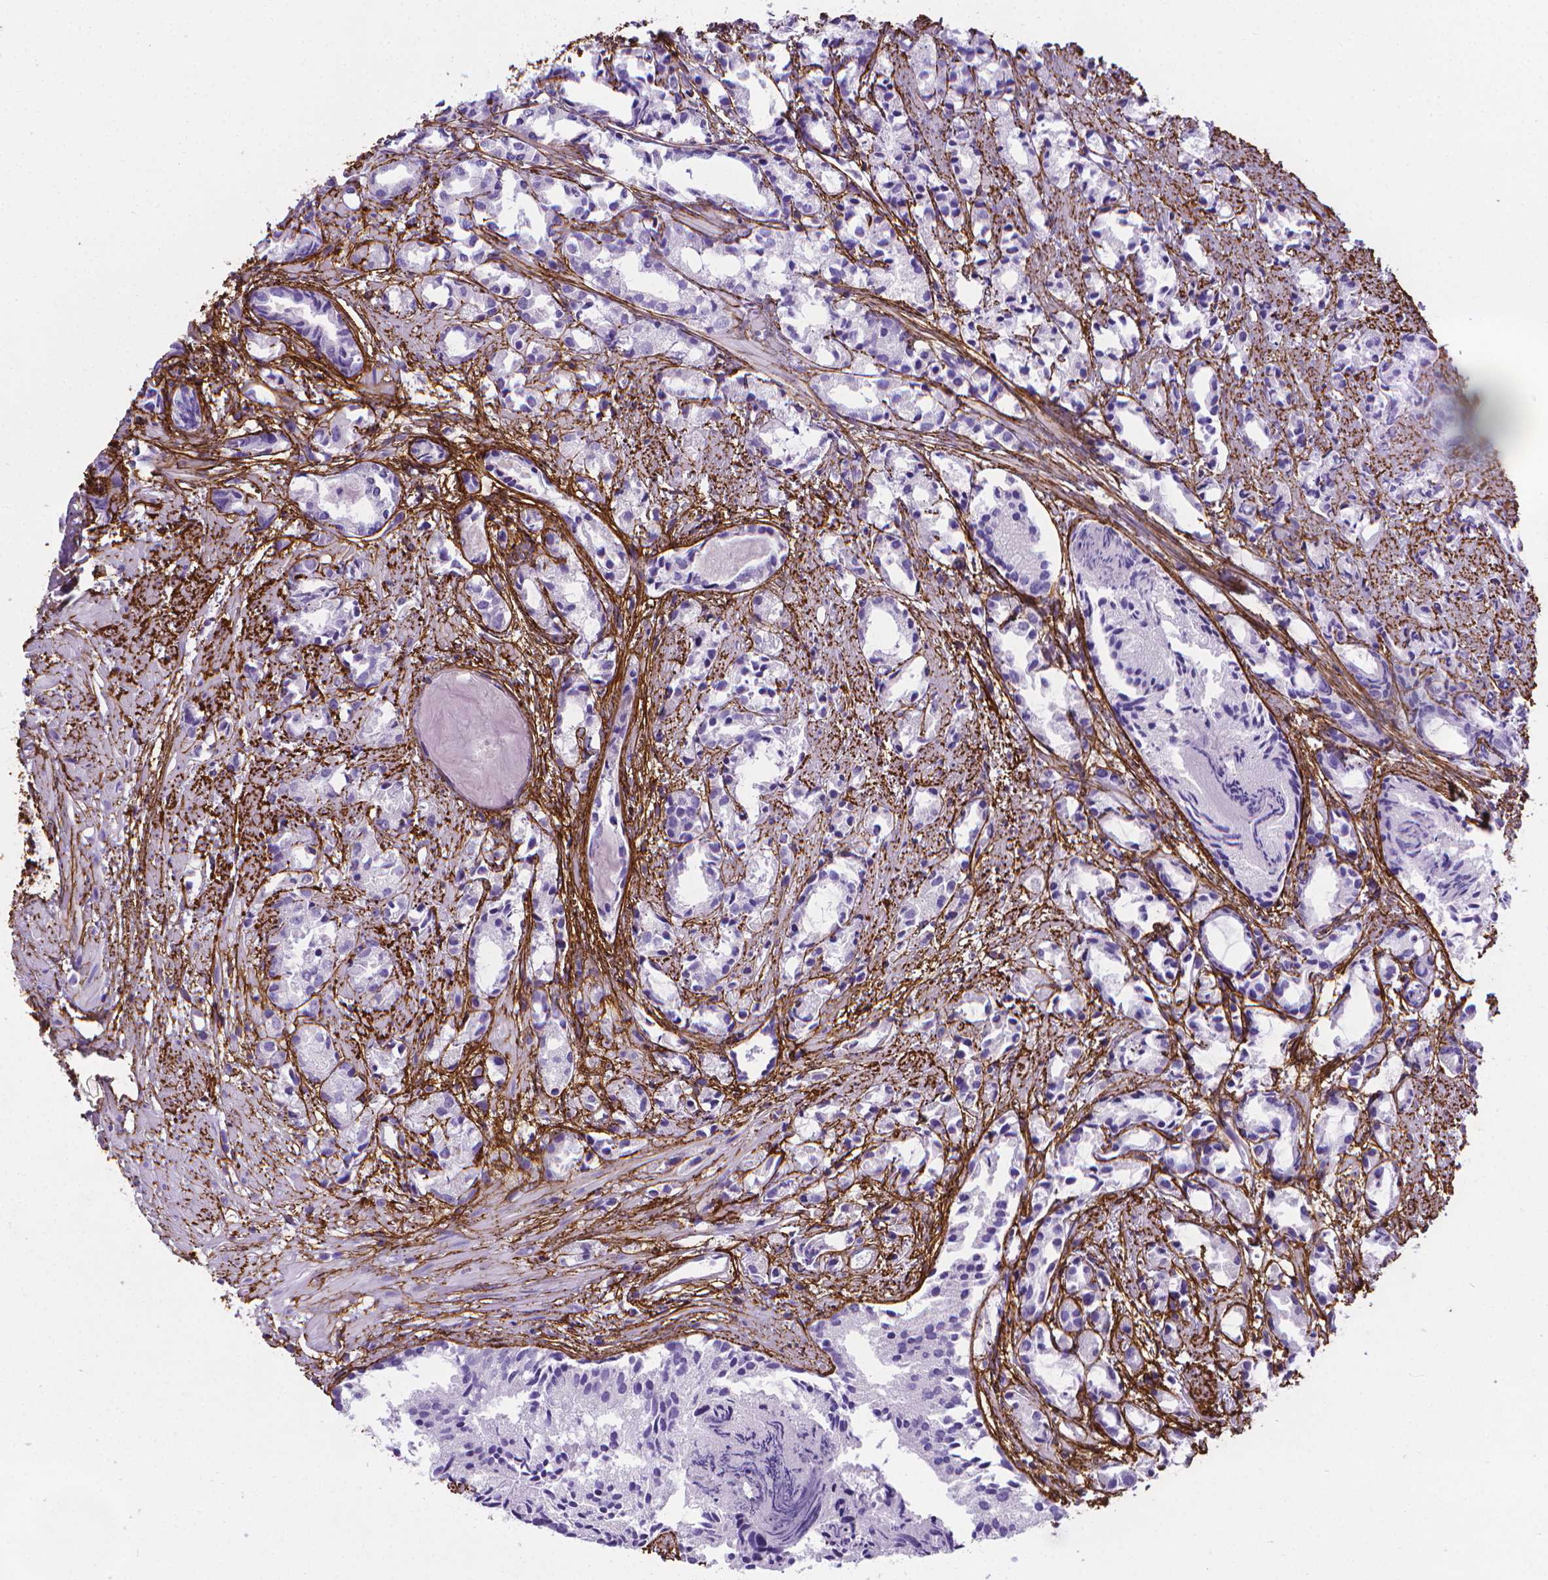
{"staining": {"intensity": "negative", "quantity": "none", "location": "none"}, "tissue": "prostate cancer", "cell_type": "Tumor cells", "image_type": "cancer", "snomed": [{"axis": "morphology", "description": "Adenocarcinoma, High grade"}, {"axis": "topography", "description": "Prostate"}], "caption": "An image of human prostate cancer is negative for staining in tumor cells.", "gene": "MFAP2", "patient": {"sex": "male", "age": 79}}